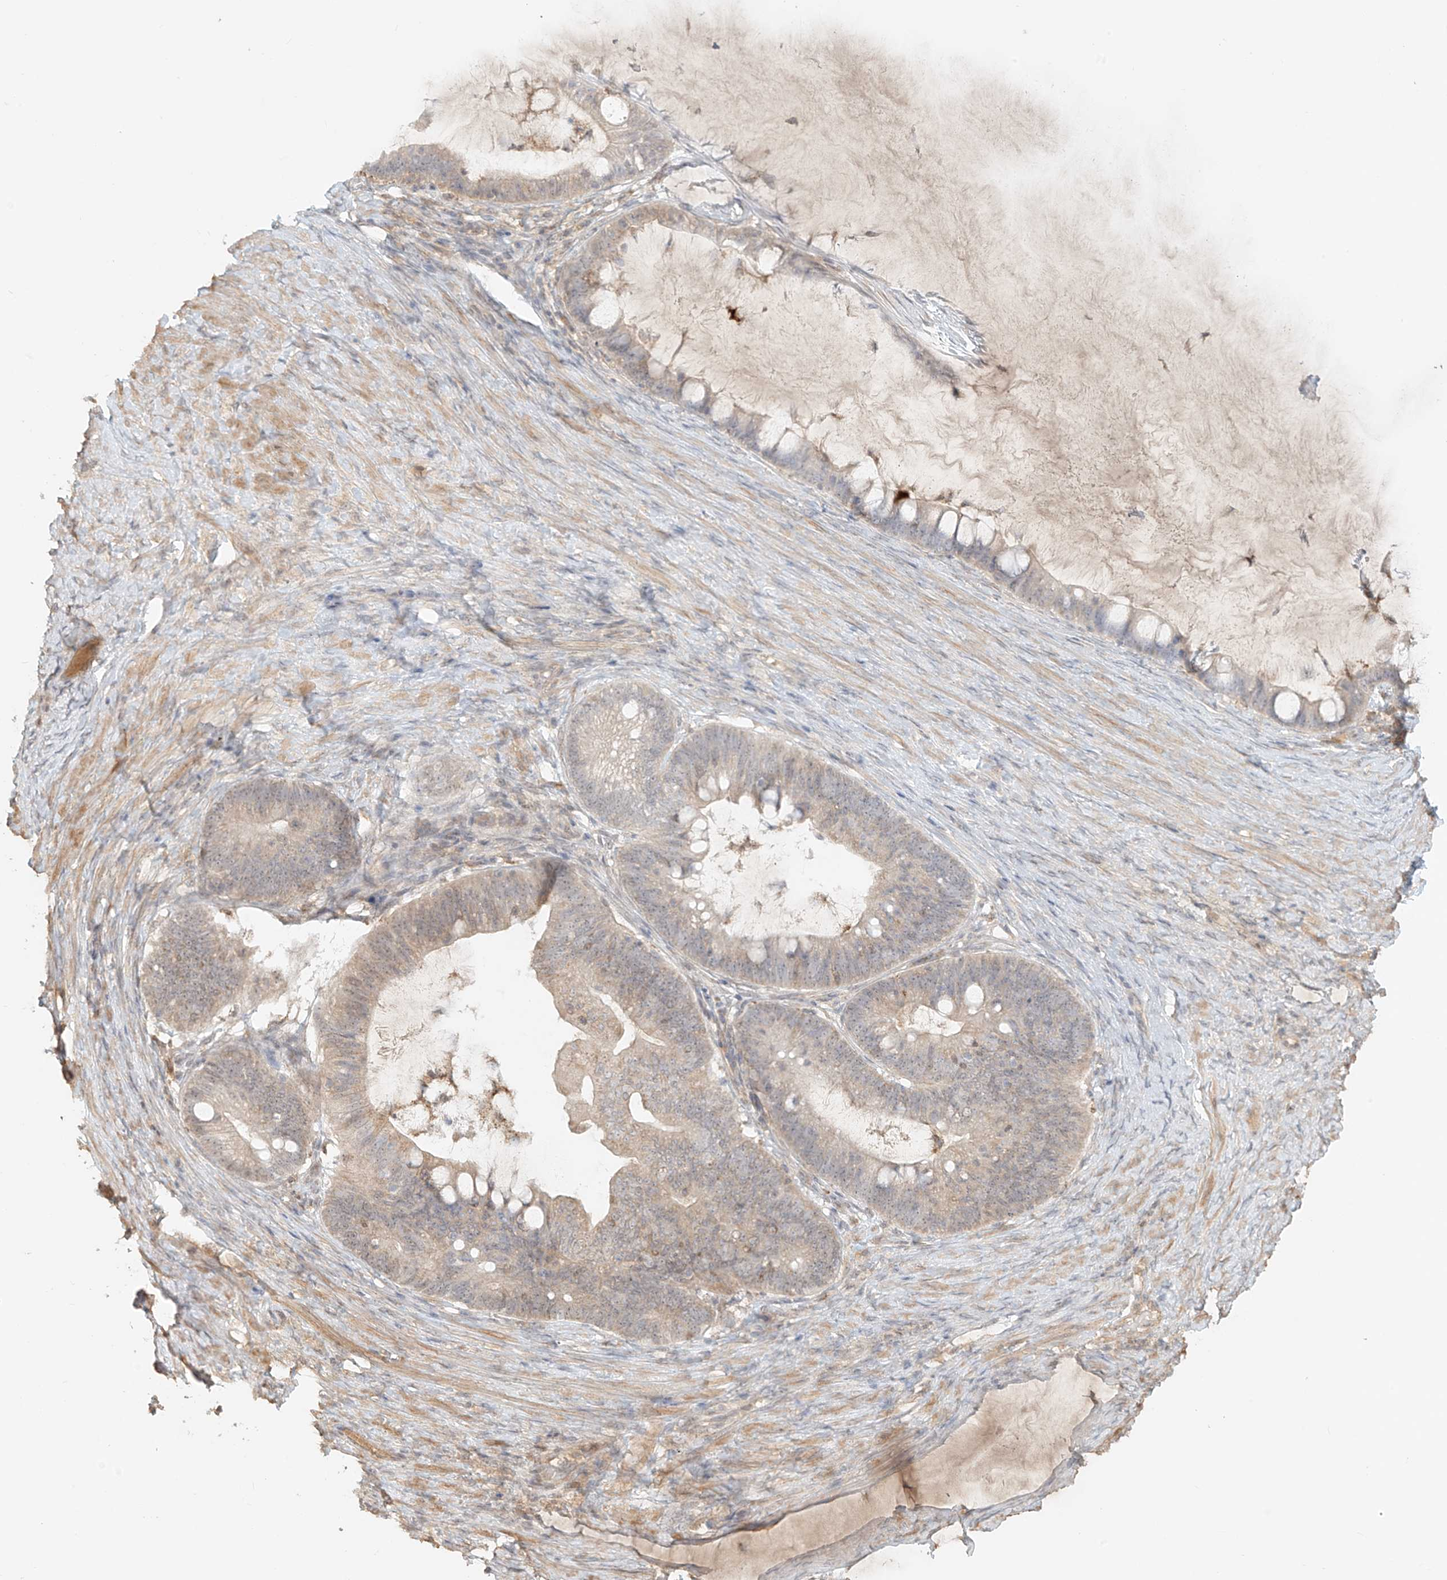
{"staining": {"intensity": "weak", "quantity": ">75%", "location": "cytoplasmic/membranous"}, "tissue": "ovarian cancer", "cell_type": "Tumor cells", "image_type": "cancer", "snomed": [{"axis": "morphology", "description": "Cystadenocarcinoma, mucinous, NOS"}, {"axis": "topography", "description": "Ovary"}], "caption": "Ovarian mucinous cystadenocarcinoma tissue exhibits weak cytoplasmic/membranous expression in about >75% of tumor cells", "gene": "ABCD1", "patient": {"sex": "female", "age": 61}}